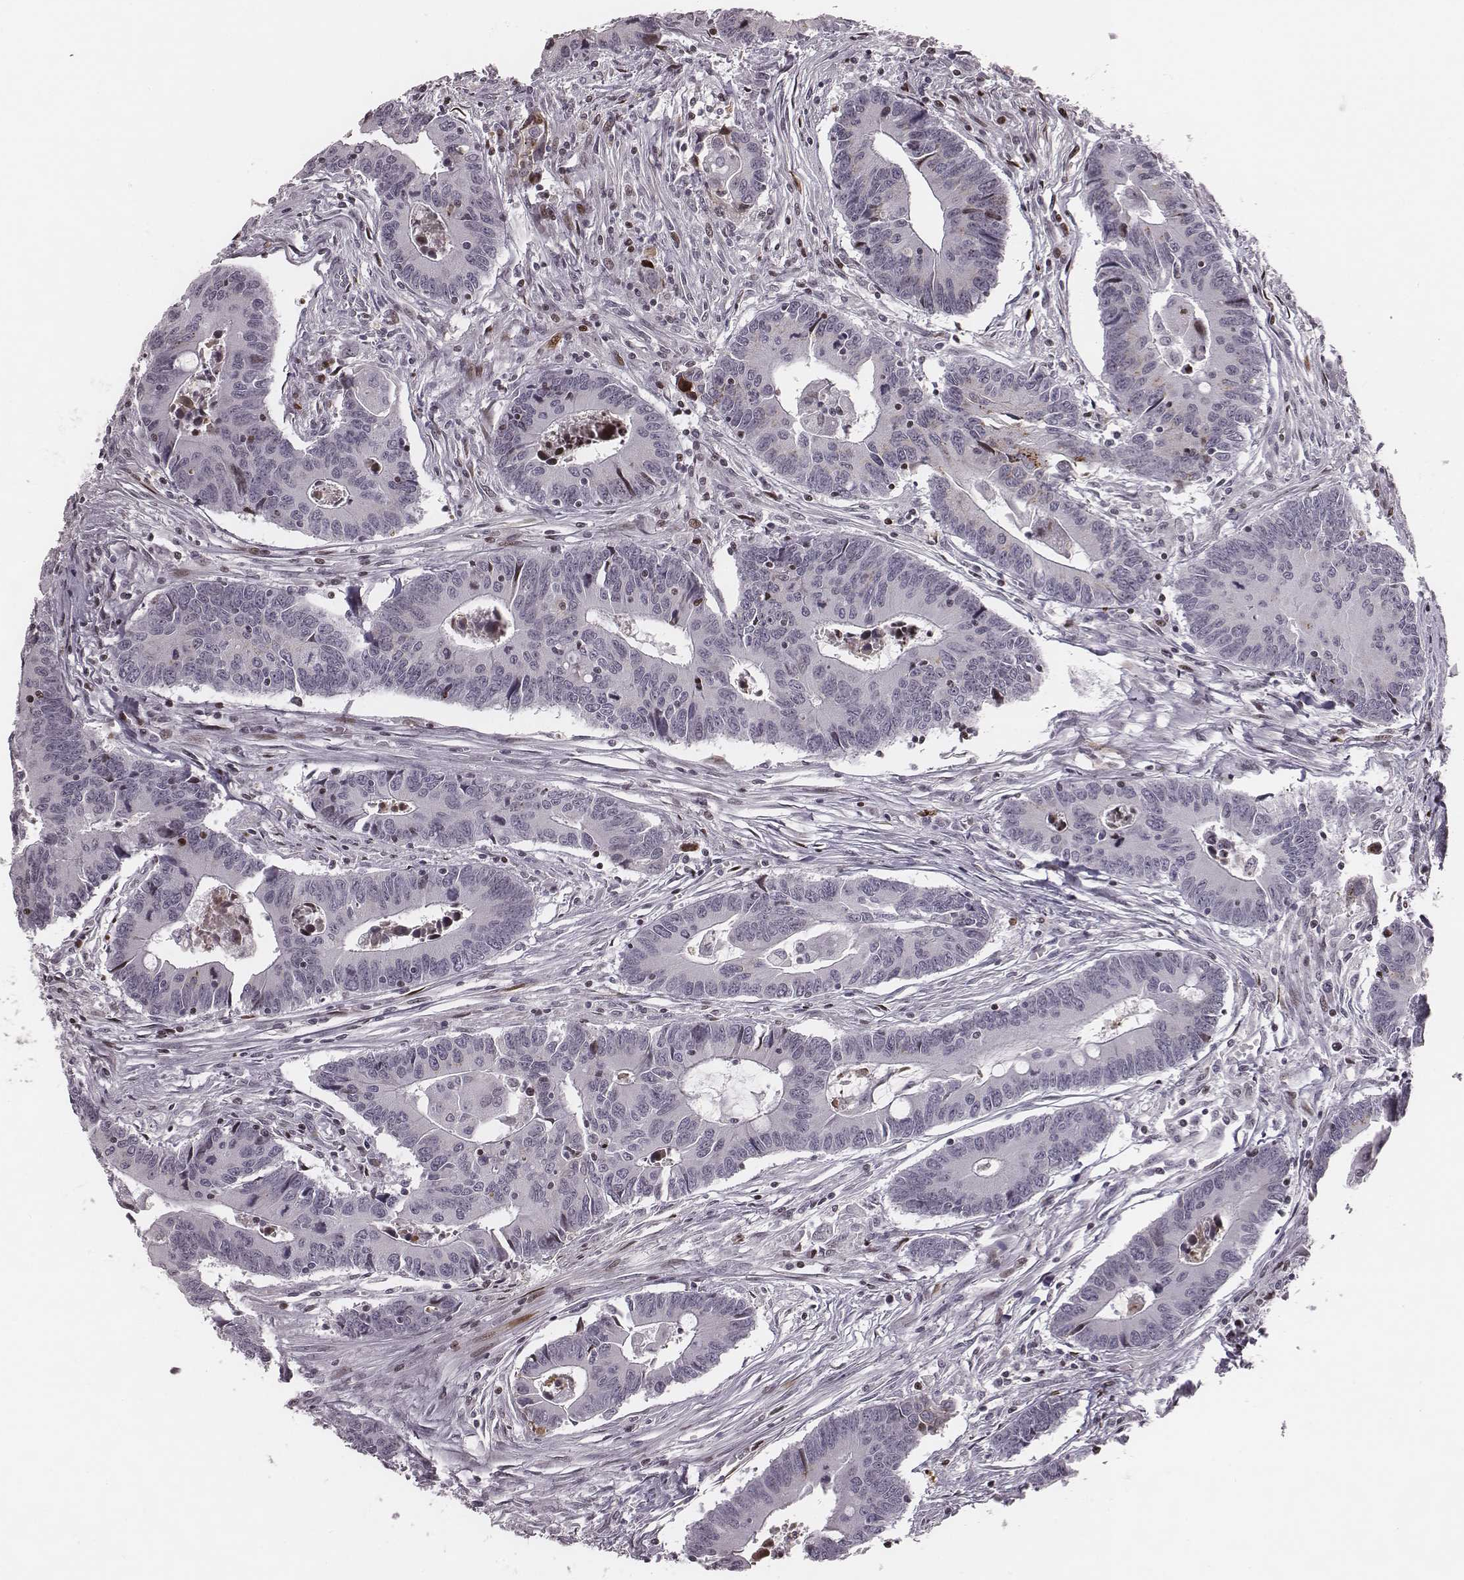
{"staining": {"intensity": "negative", "quantity": "none", "location": "none"}, "tissue": "colorectal cancer", "cell_type": "Tumor cells", "image_type": "cancer", "snomed": [{"axis": "morphology", "description": "Adenocarcinoma, NOS"}, {"axis": "topography", "description": "Rectum"}], "caption": "Tumor cells show no significant protein expression in colorectal adenocarcinoma.", "gene": "NDC1", "patient": {"sex": "male", "age": 67}}